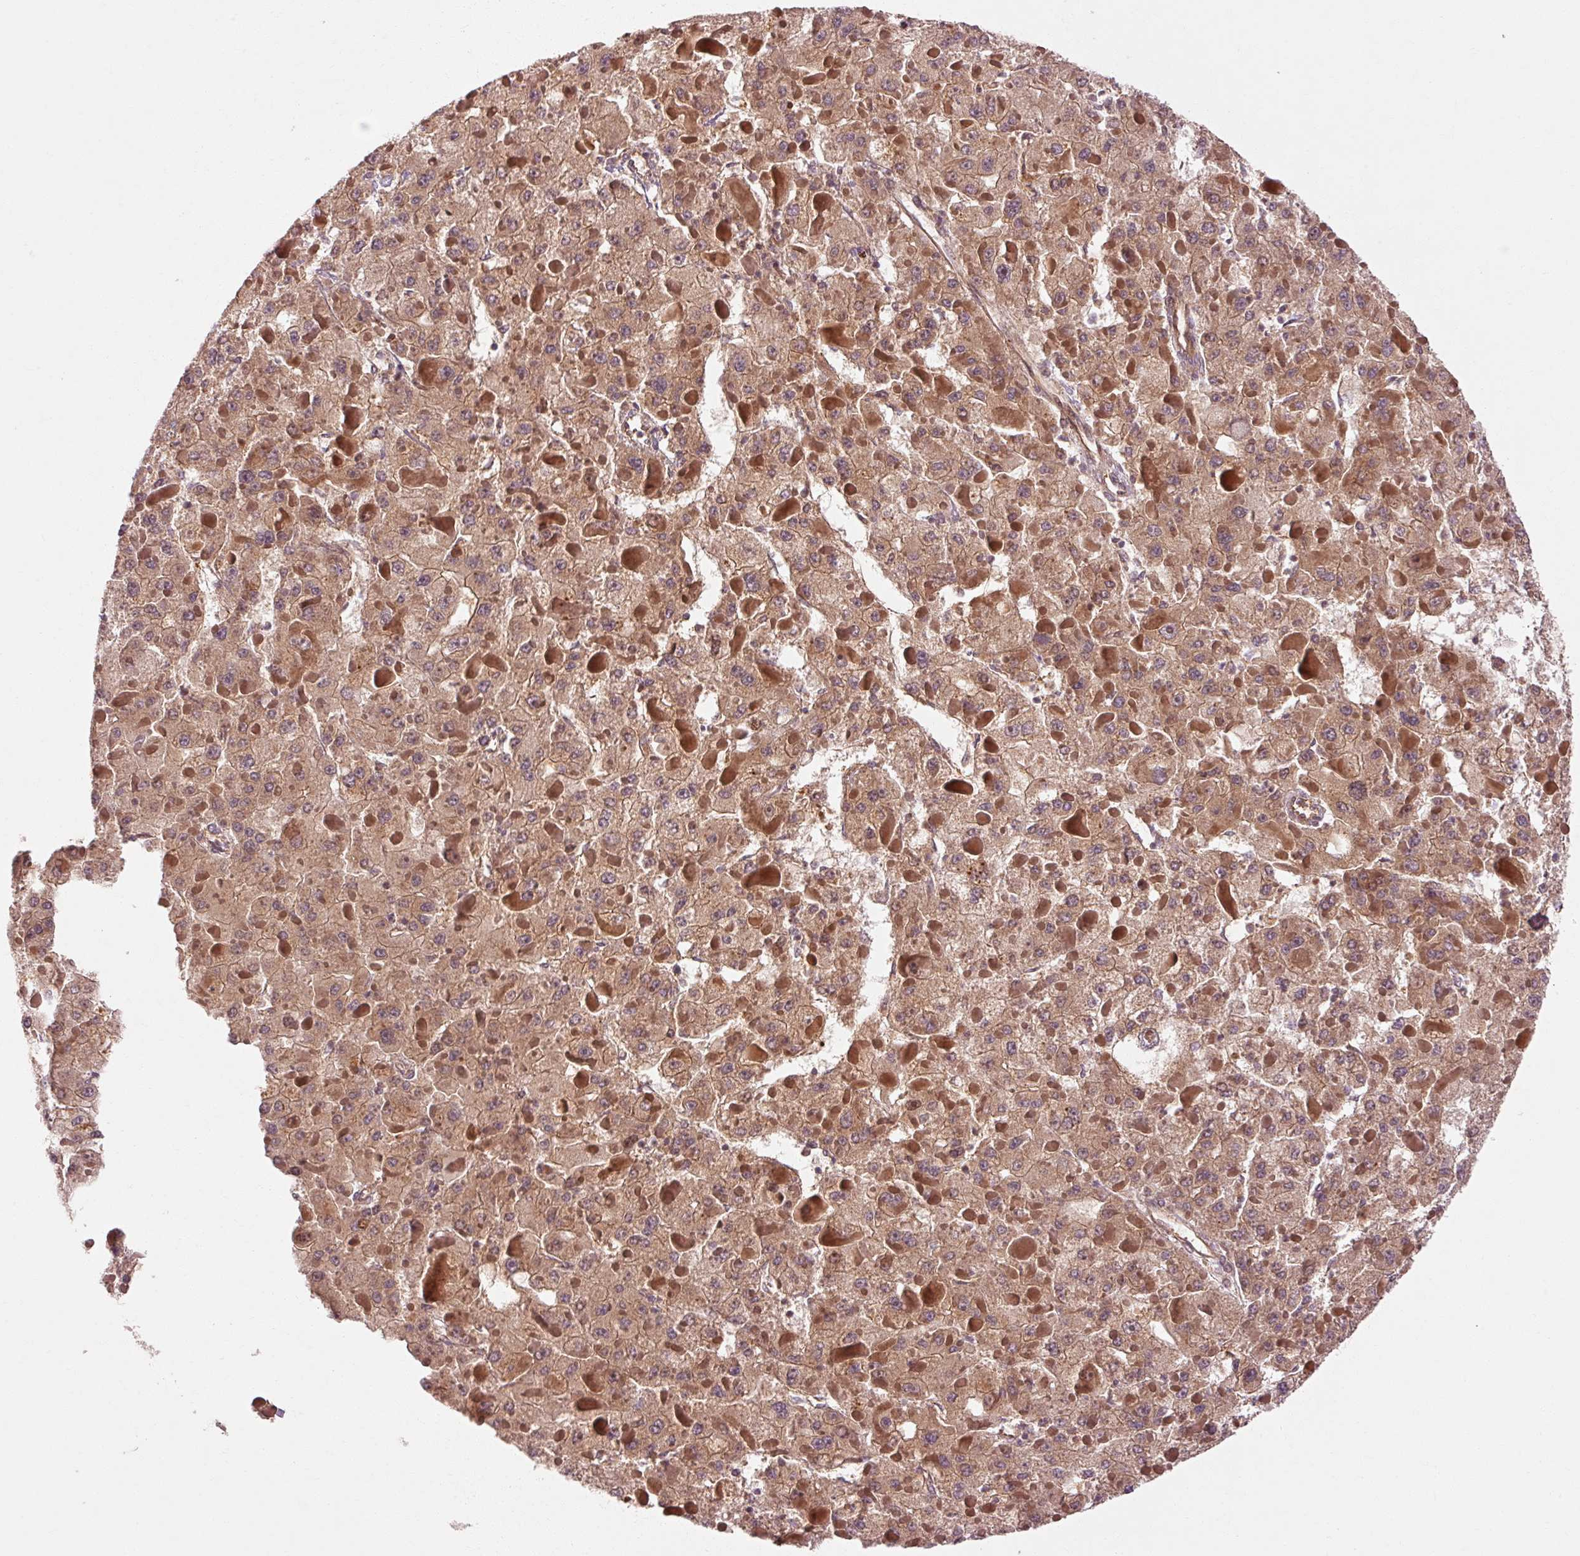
{"staining": {"intensity": "weak", "quantity": ">75%", "location": "cytoplasmic/membranous"}, "tissue": "liver cancer", "cell_type": "Tumor cells", "image_type": "cancer", "snomed": [{"axis": "morphology", "description": "Carcinoma, Hepatocellular, NOS"}, {"axis": "topography", "description": "Liver"}], "caption": "This is a micrograph of IHC staining of liver cancer, which shows weak positivity in the cytoplasmic/membranous of tumor cells.", "gene": "CTNNA1", "patient": {"sex": "female", "age": 73}}